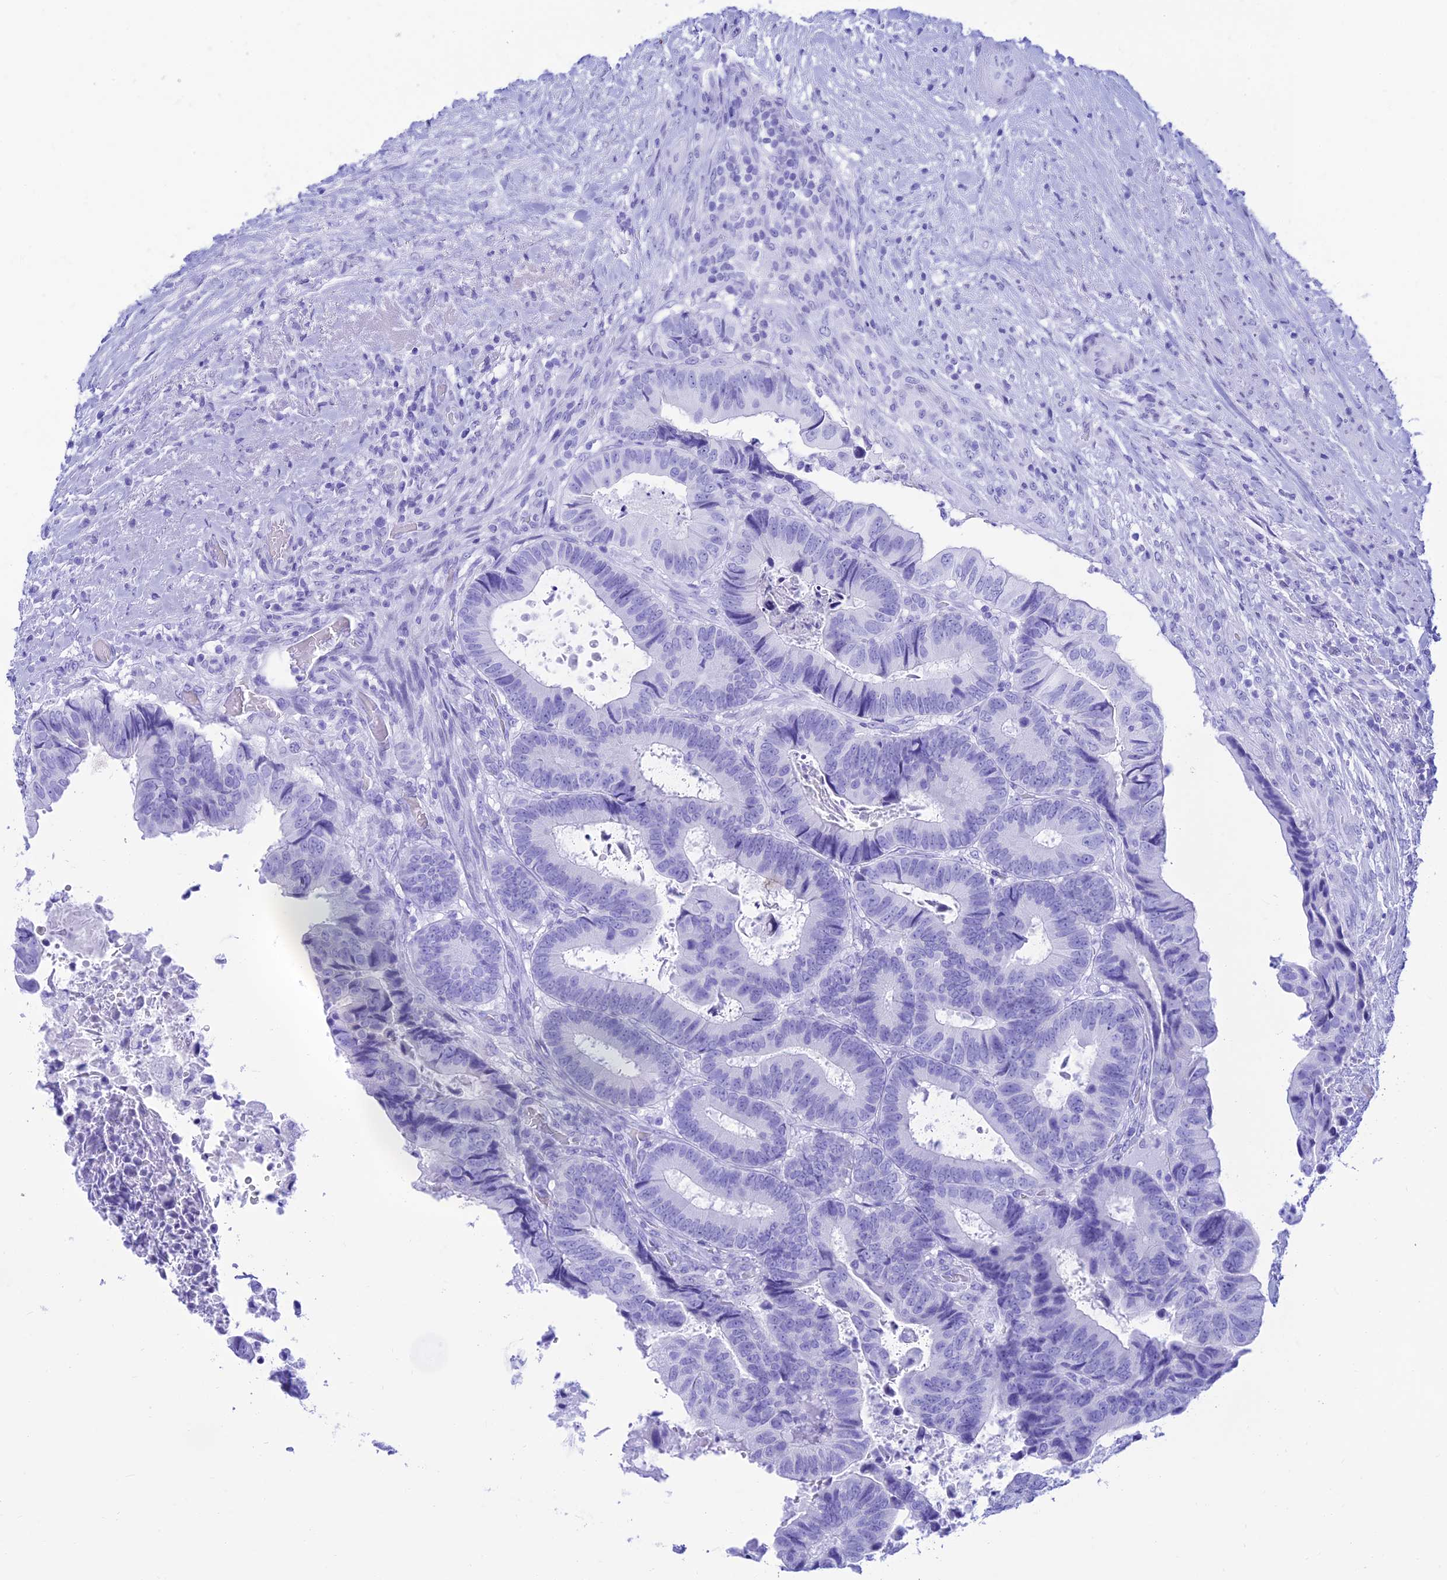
{"staining": {"intensity": "negative", "quantity": "none", "location": "none"}, "tissue": "colorectal cancer", "cell_type": "Tumor cells", "image_type": "cancer", "snomed": [{"axis": "morphology", "description": "Adenocarcinoma, NOS"}, {"axis": "topography", "description": "Colon"}], "caption": "Protein analysis of adenocarcinoma (colorectal) reveals no significant staining in tumor cells. The staining was performed using DAB to visualize the protein expression in brown, while the nuclei were stained in blue with hematoxylin (Magnification: 20x).", "gene": "PRNP", "patient": {"sex": "male", "age": 85}}